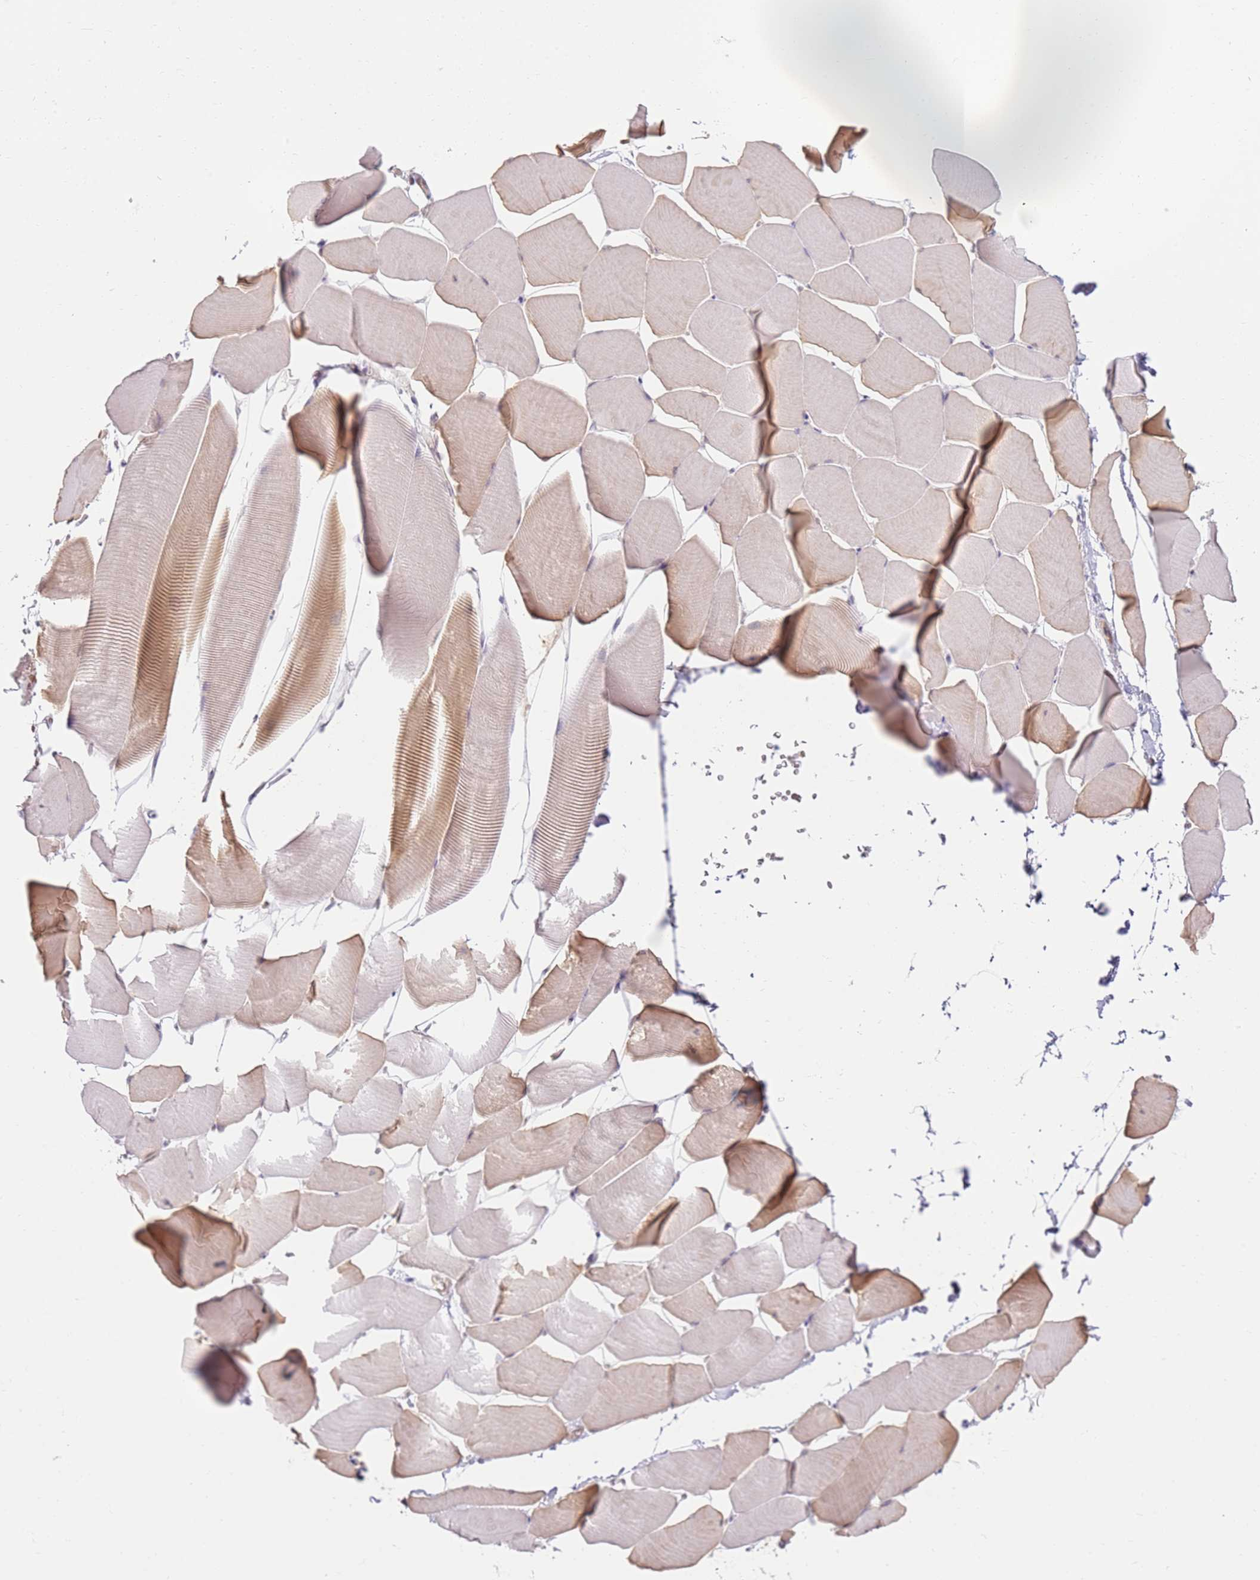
{"staining": {"intensity": "moderate", "quantity": "25%-75%", "location": "cytoplasmic/membranous"}, "tissue": "skeletal muscle", "cell_type": "Myocytes", "image_type": "normal", "snomed": [{"axis": "morphology", "description": "Normal tissue, NOS"}, {"axis": "topography", "description": "Skeletal muscle"}], "caption": "Myocytes show medium levels of moderate cytoplasmic/membranous staining in approximately 25%-75% of cells in unremarkable human skeletal muscle. (DAB IHC, brown staining for protein, blue staining for nuclei).", "gene": "WDR93", "patient": {"sex": "male", "age": 25}}